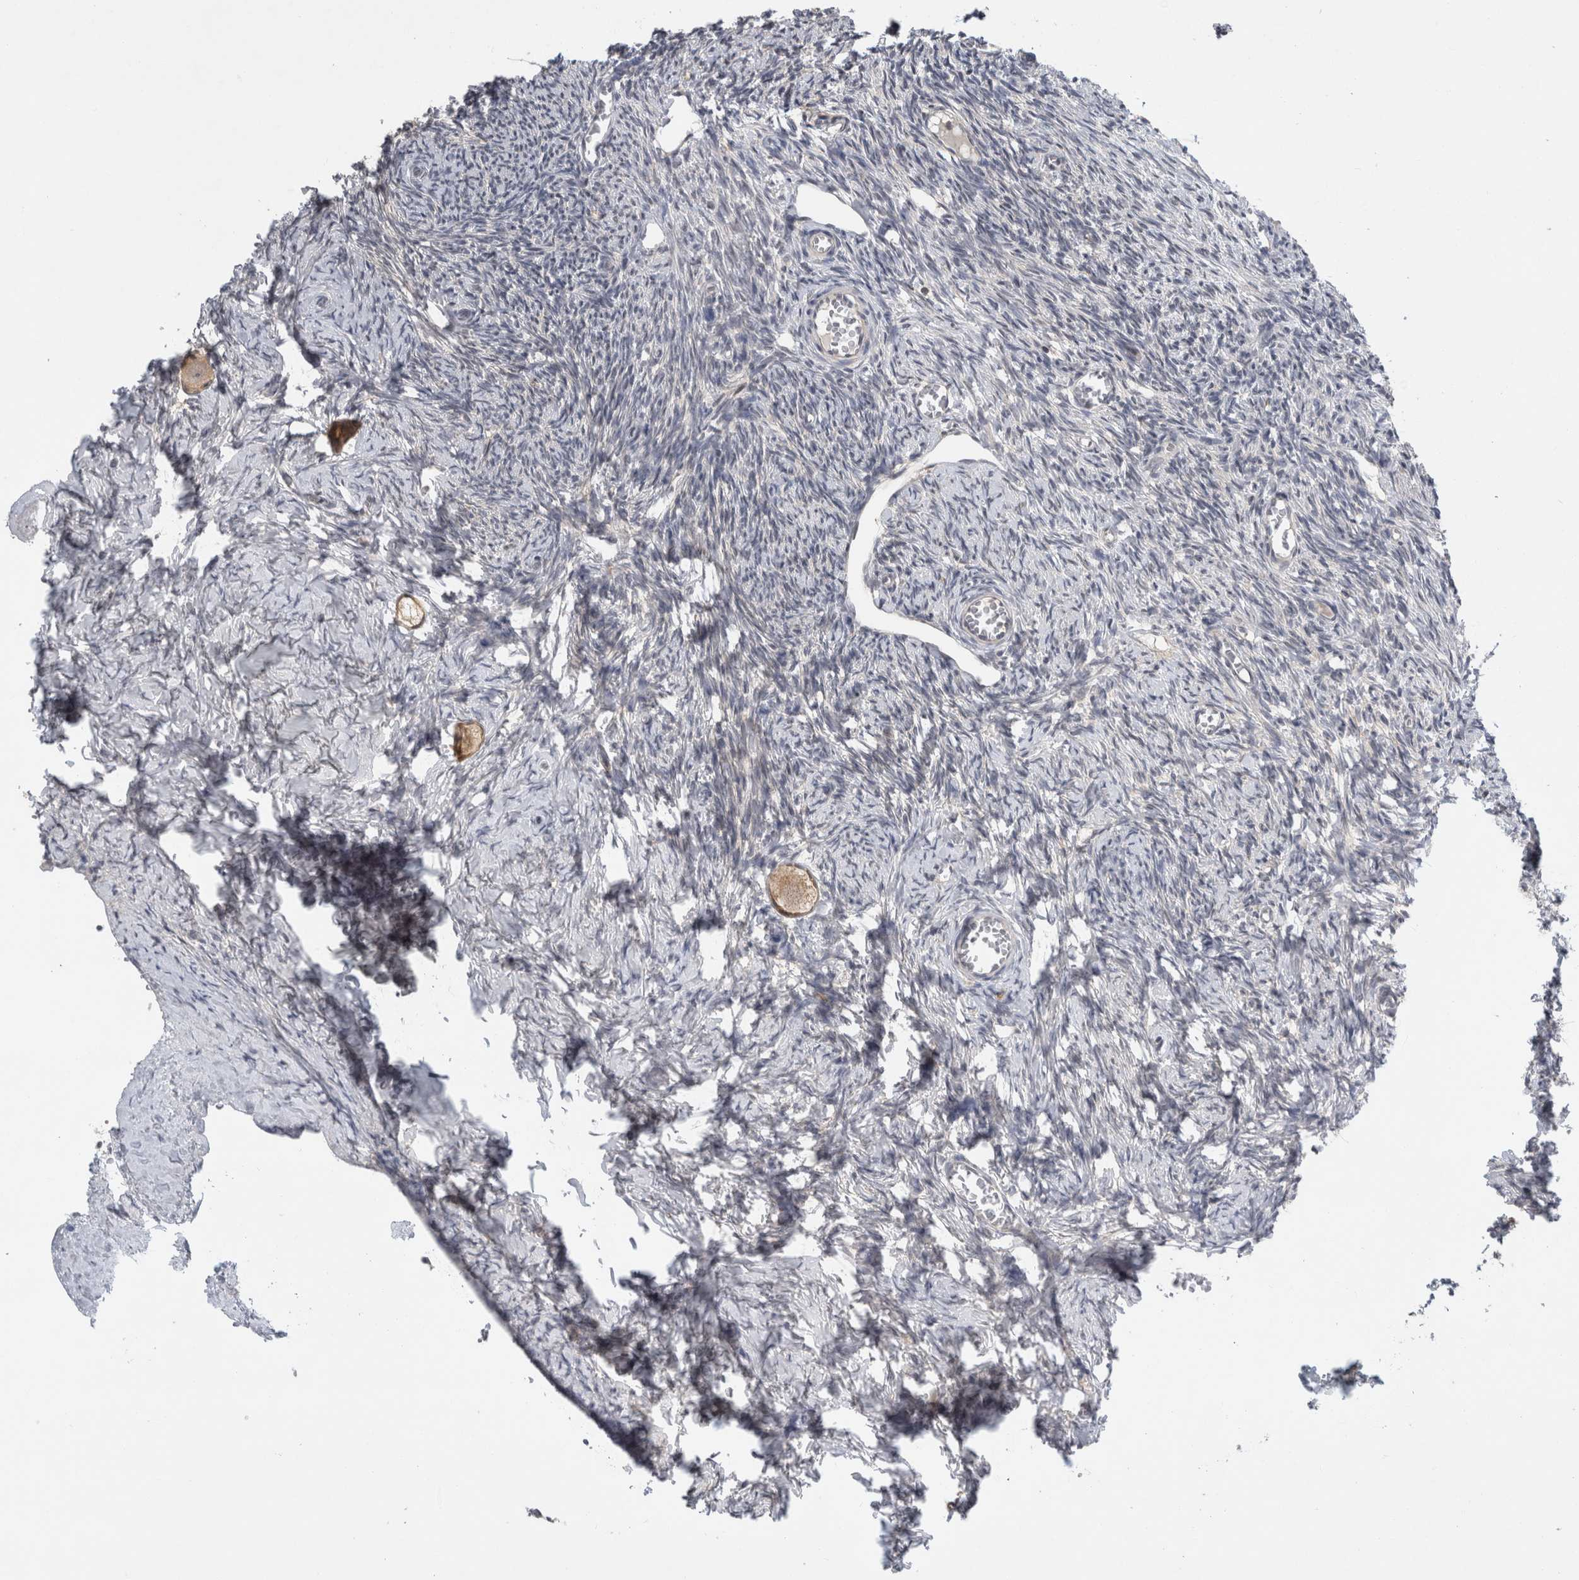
{"staining": {"intensity": "weak", "quantity": ">75%", "location": "cytoplasmic/membranous"}, "tissue": "ovary", "cell_type": "Follicle cells", "image_type": "normal", "snomed": [{"axis": "morphology", "description": "Normal tissue, NOS"}, {"axis": "topography", "description": "Ovary"}], "caption": "Ovary stained with DAB immunohistochemistry (IHC) reveals low levels of weak cytoplasmic/membranous staining in approximately >75% of follicle cells.", "gene": "AASDHPPT", "patient": {"sex": "female", "age": 27}}